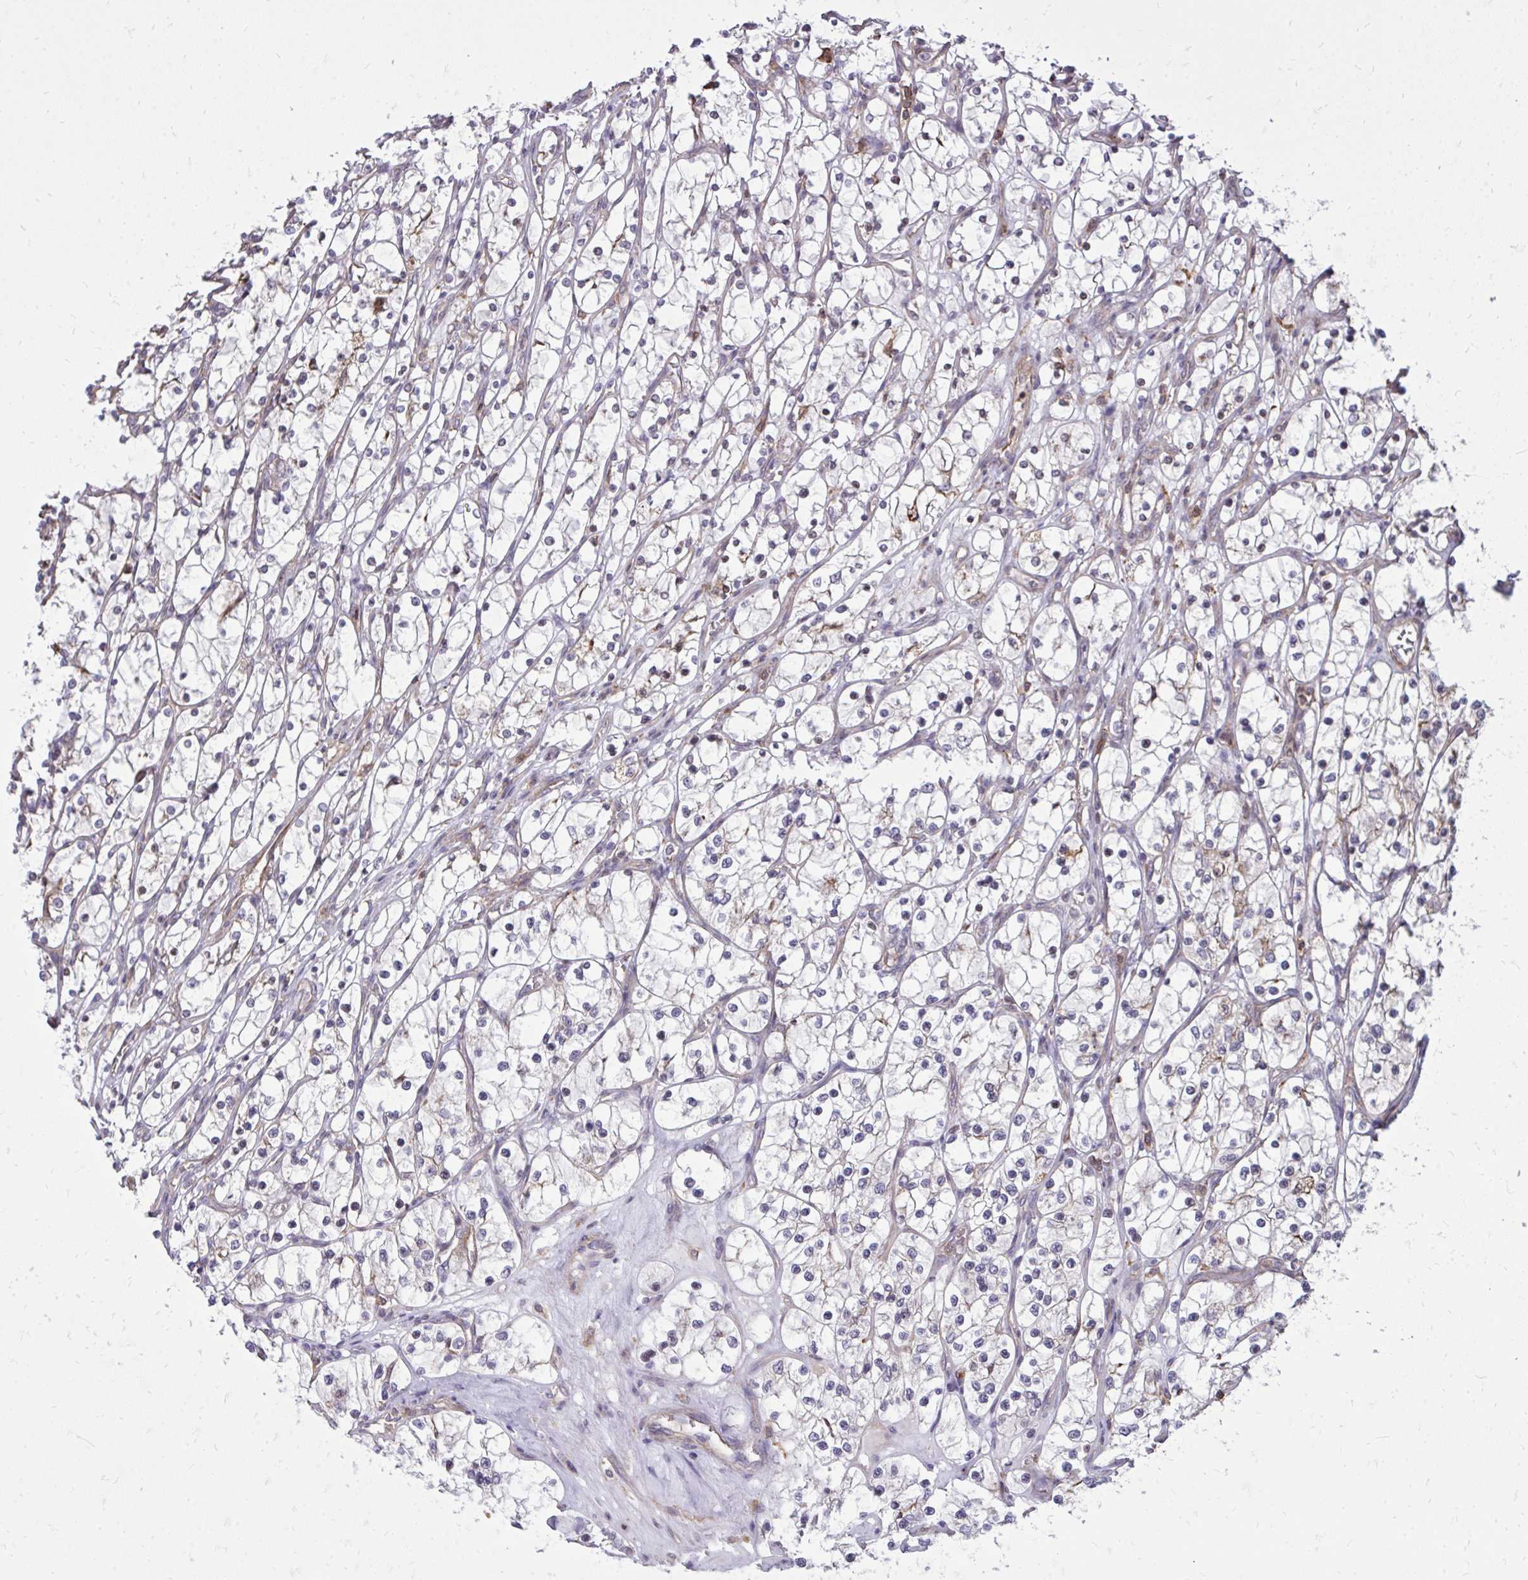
{"staining": {"intensity": "weak", "quantity": "<25%", "location": "cytoplasmic/membranous"}, "tissue": "renal cancer", "cell_type": "Tumor cells", "image_type": "cancer", "snomed": [{"axis": "morphology", "description": "Adenocarcinoma, NOS"}, {"axis": "topography", "description": "Kidney"}], "caption": "The image displays no staining of tumor cells in renal cancer. (Brightfield microscopy of DAB (3,3'-diaminobenzidine) immunohistochemistry at high magnification).", "gene": "SLC7A5", "patient": {"sex": "female", "age": 69}}